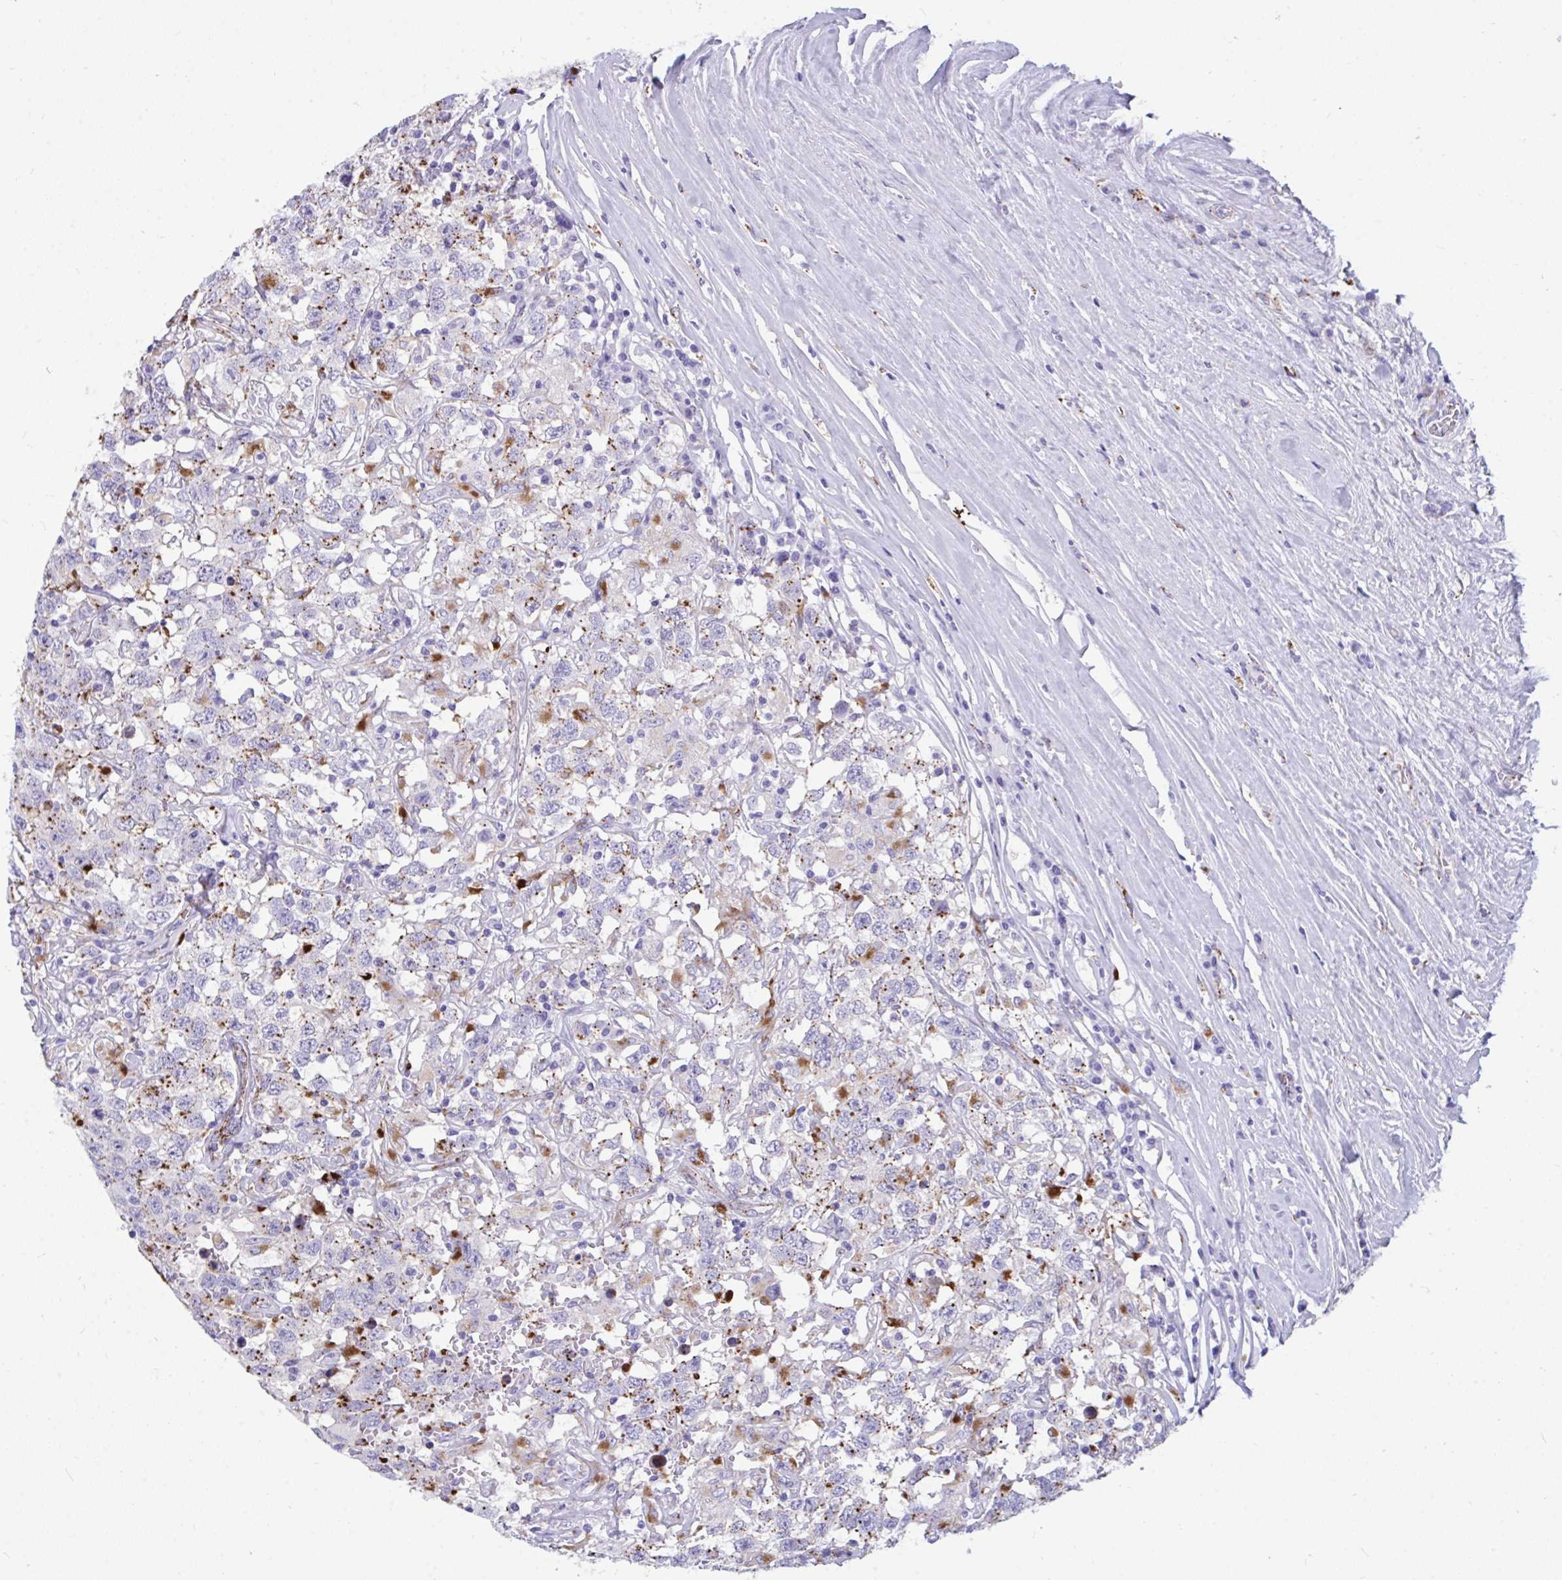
{"staining": {"intensity": "moderate", "quantity": "<25%", "location": "cytoplasmic/membranous"}, "tissue": "testis cancer", "cell_type": "Tumor cells", "image_type": "cancer", "snomed": [{"axis": "morphology", "description": "Seminoma, NOS"}, {"axis": "topography", "description": "Testis"}], "caption": "Immunohistochemical staining of testis cancer reveals low levels of moderate cytoplasmic/membranous expression in about <25% of tumor cells.", "gene": "CPVL", "patient": {"sex": "male", "age": 41}}